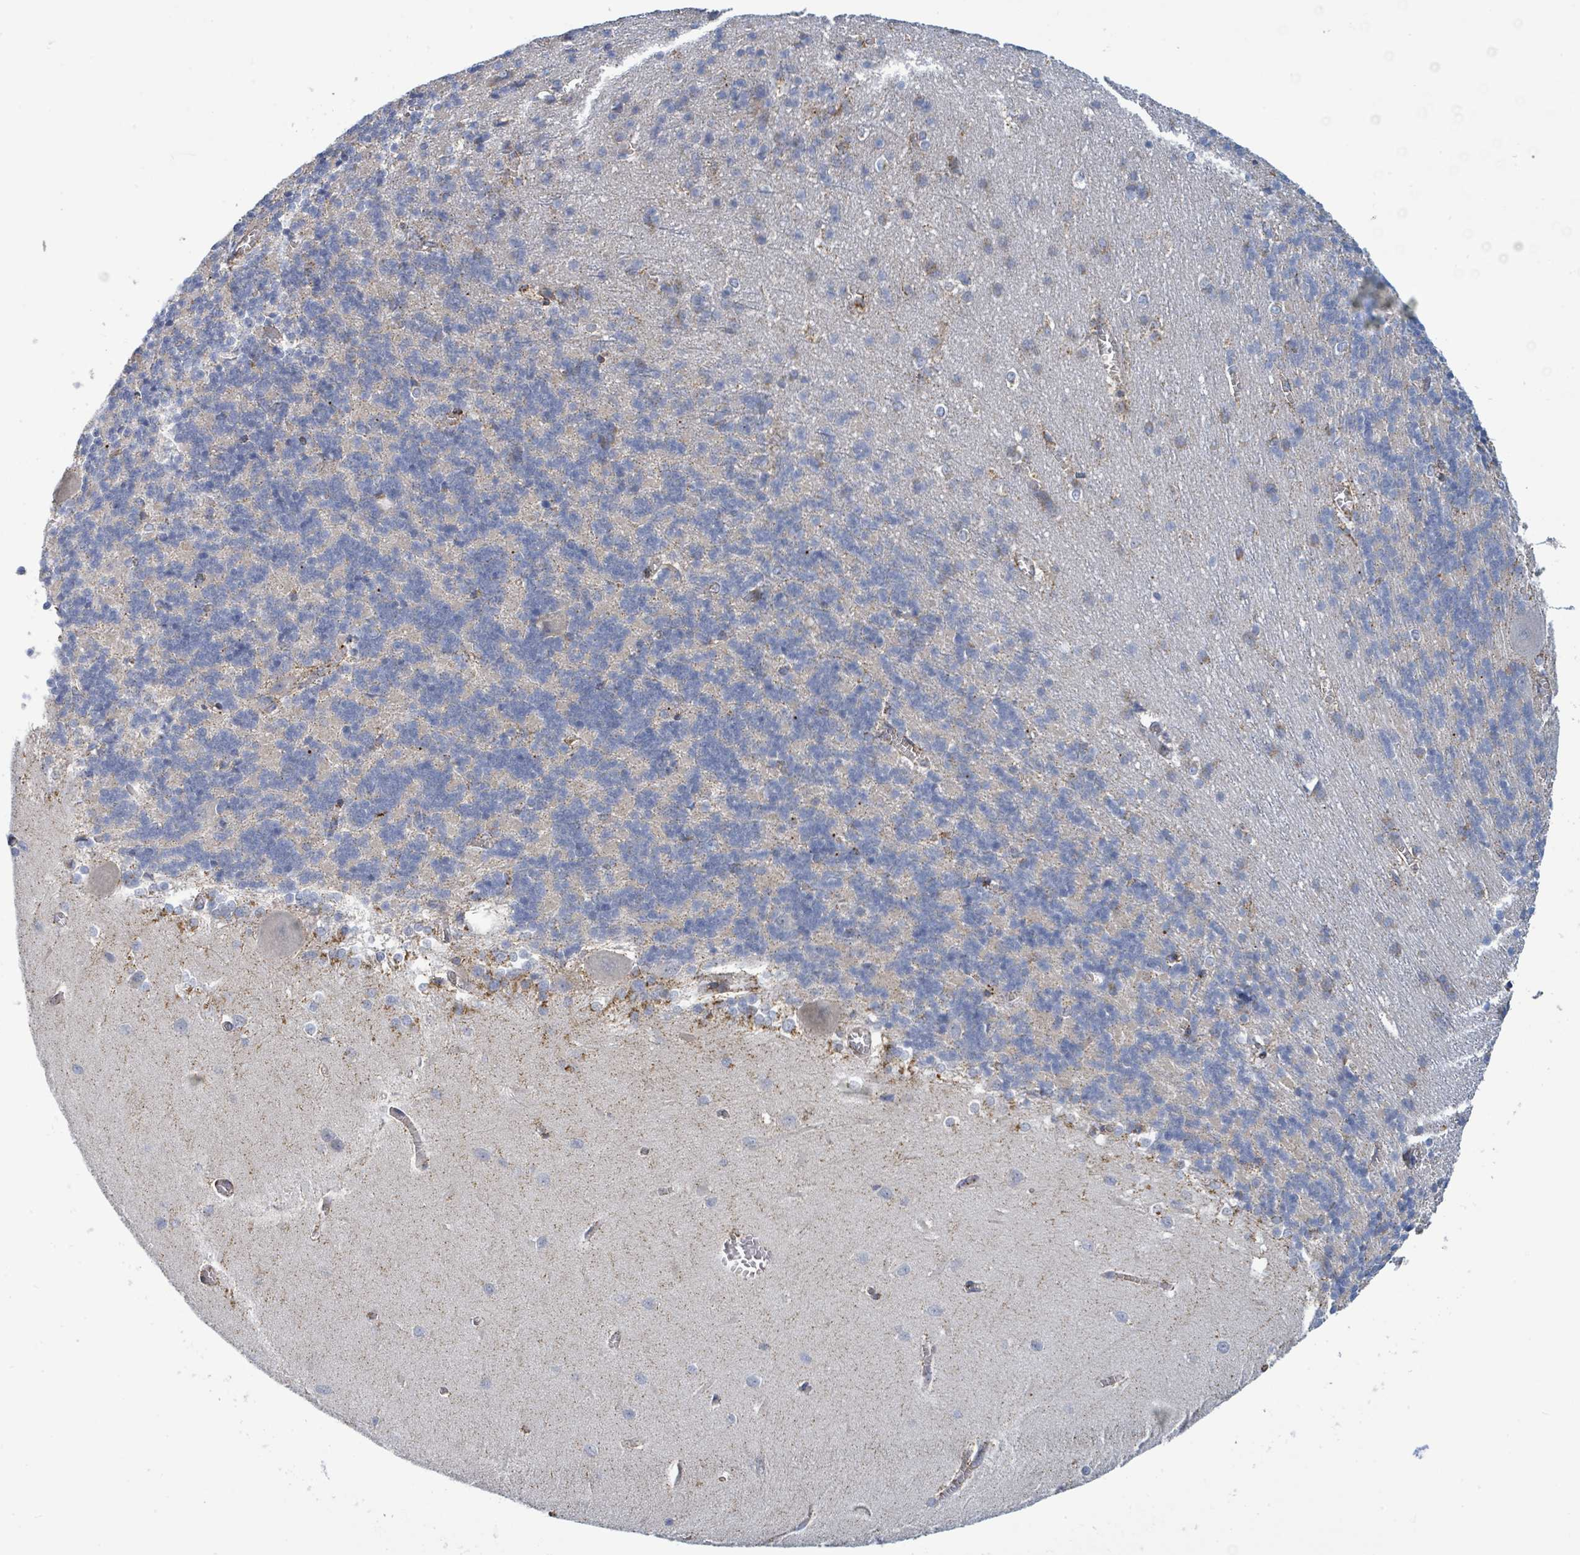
{"staining": {"intensity": "negative", "quantity": "none", "location": "none"}, "tissue": "cerebellum", "cell_type": "Cells in granular layer", "image_type": "normal", "snomed": [{"axis": "morphology", "description": "Normal tissue, NOS"}, {"axis": "topography", "description": "Cerebellum"}], "caption": "Immunohistochemistry of normal cerebellum reveals no positivity in cells in granular layer.", "gene": "SUCLG2", "patient": {"sex": "male", "age": 37}}